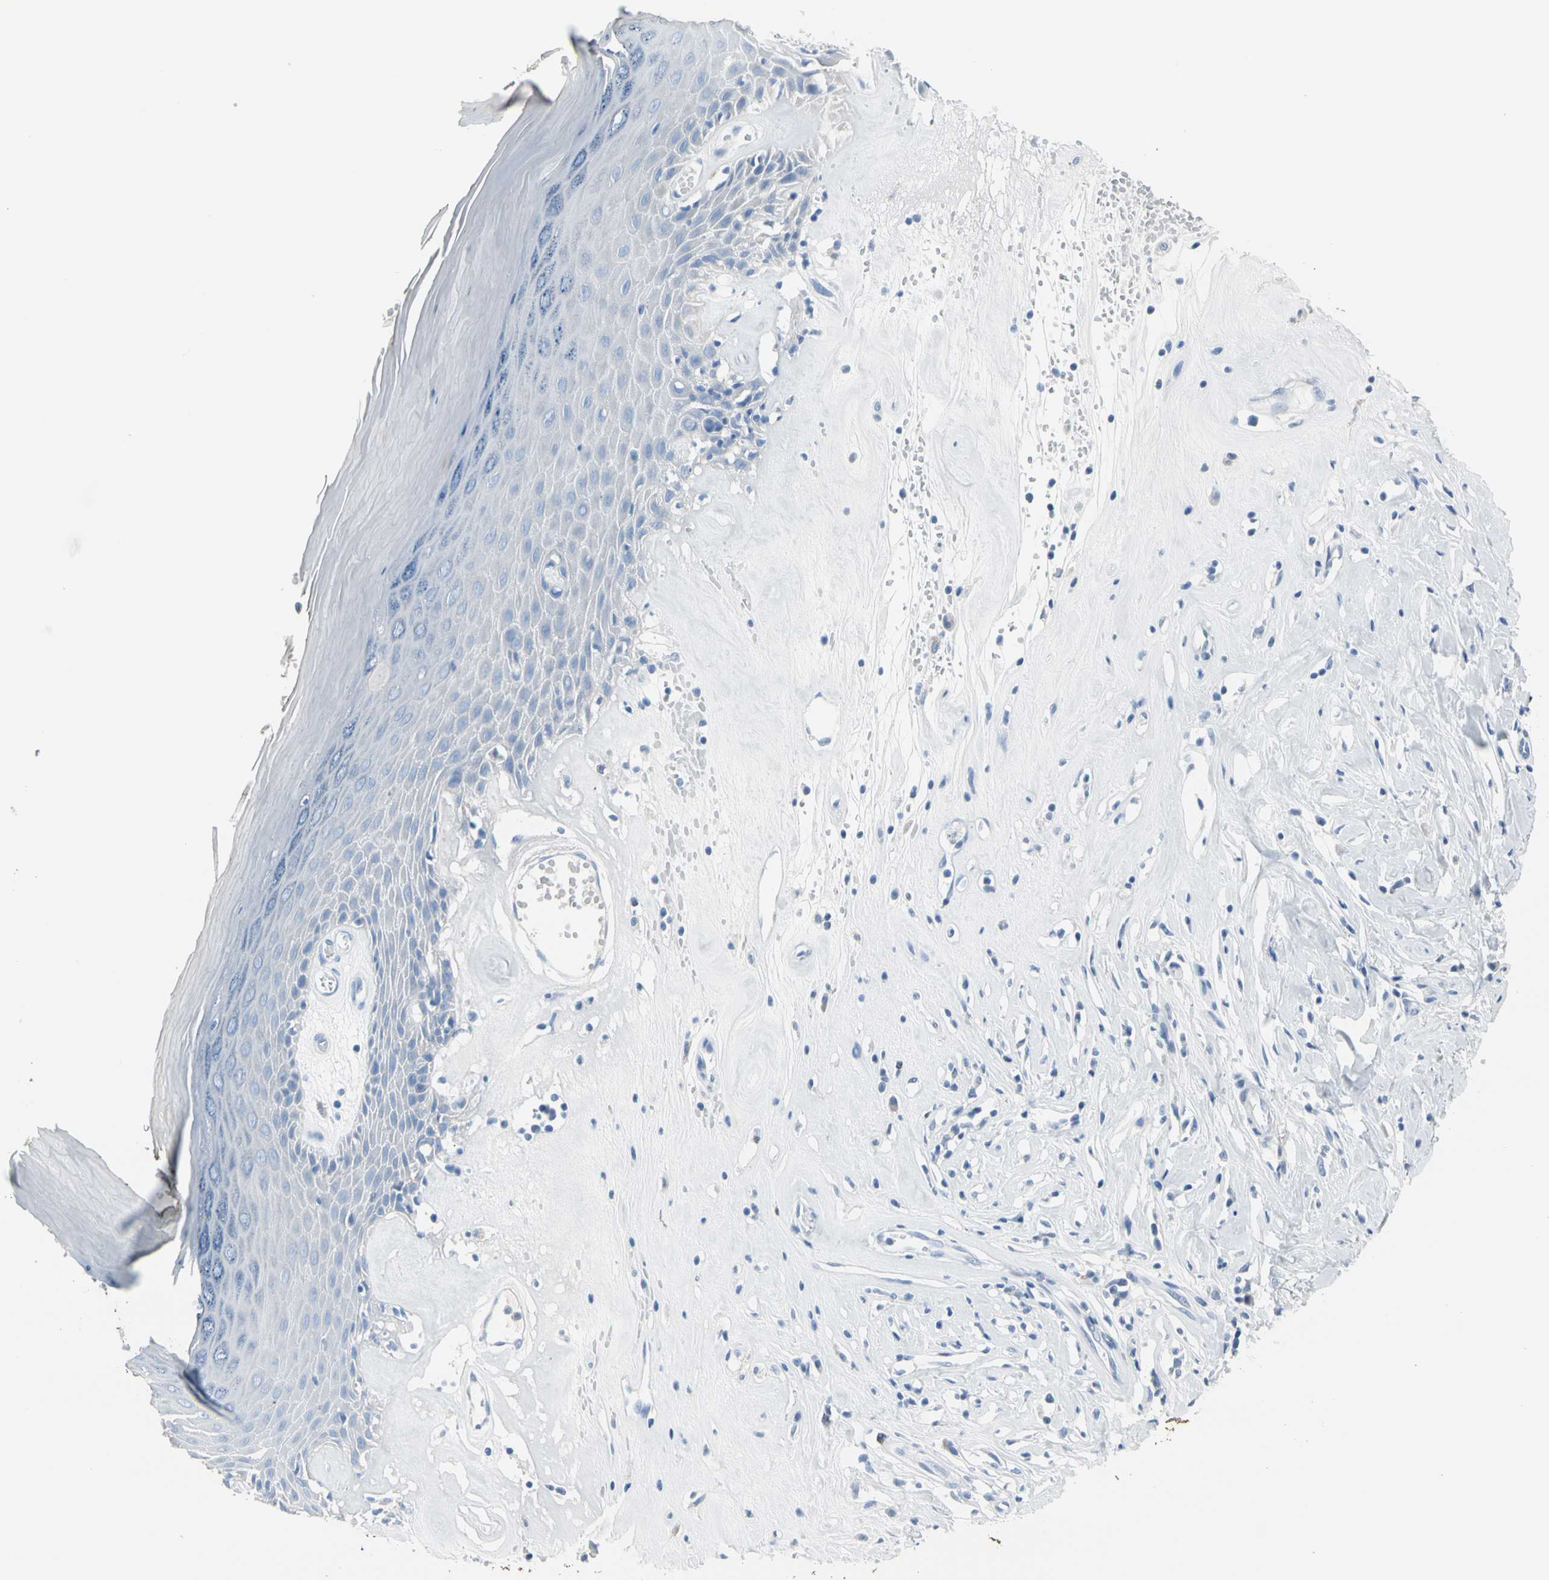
{"staining": {"intensity": "negative", "quantity": "none", "location": "none"}, "tissue": "skin", "cell_type": "Epidermal cells", "image_type": "normal", "snomed": [{"axis": "morphology", "description": "Normal tissue, NOS"}, {"axis": "morphology", "description": "Inflammation, NOS"}, {"axis": "topography", "description": "Vulva"}], "caption": "Epidermal cells are negative for protein expression in unremarkable human skin. (DAB (3,3'-diaminobenzidine) IHC with hematoxylin counter stain).", "gene": "TPO", "patient": {"sex": "female", "age": 84}}